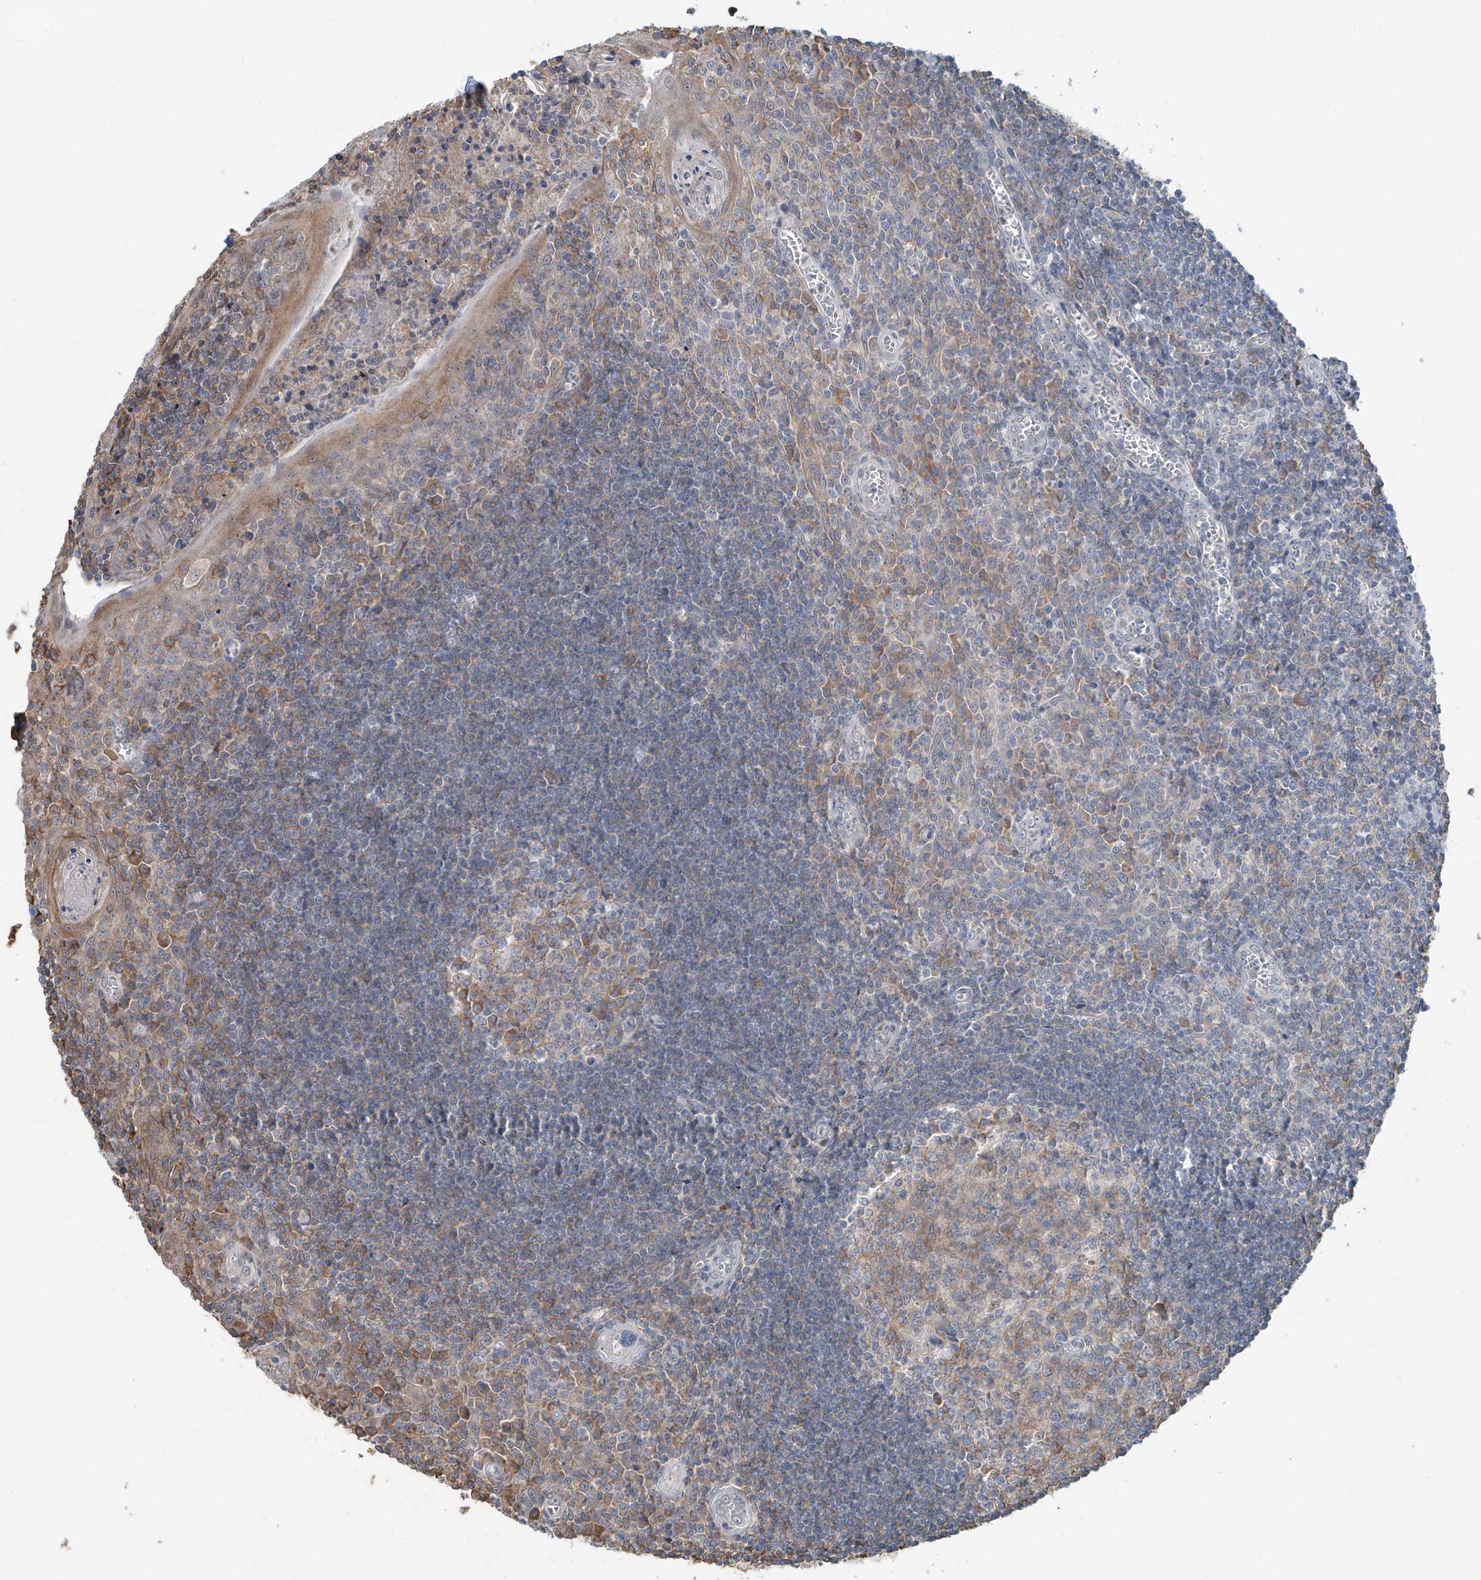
{"staining": {"intensity": "moderate", "quantity": "<25%", "location": "cytoplasmic/membranous"}, "tissue": "tonsil", "cell_type": "Germinal center cells", "image_type": "normal", "snomed": [{"axis": "morphology", "description": "Normal tissue, NOS"}, {"axis": "topography", "description": "Tonsil"}], "caption": "Immunohistochemical staining of normal human tonsil displays low levels of moderate cytoplasmic/membranous positivity in approximately <25% of germinal center cells.", "gene": "KCNK10", "patient": {"sex": "male", "age": 27}}